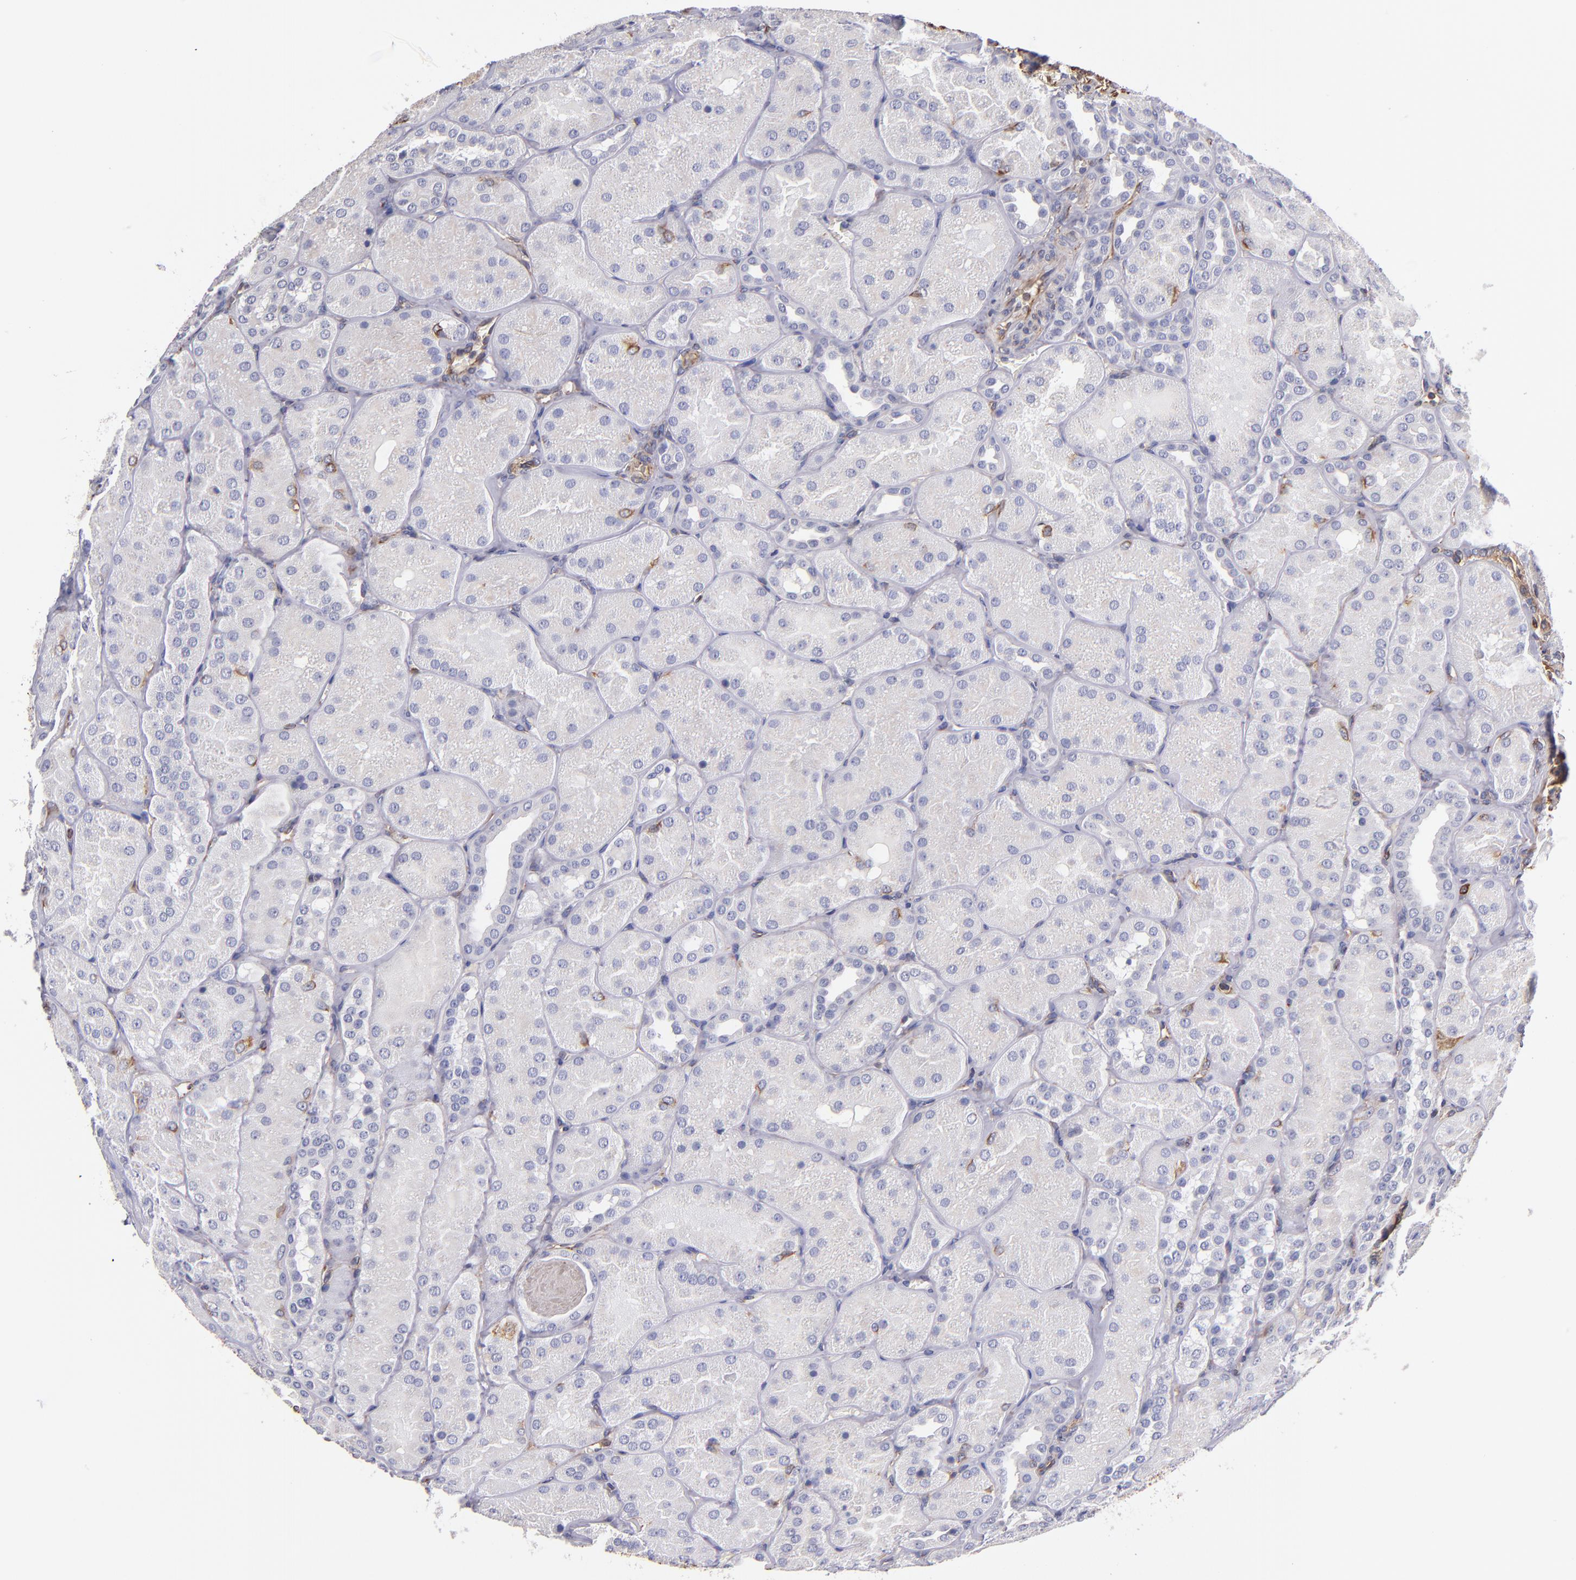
{"staining": {"intensity": "moderate", "quantity": ">75%", "location": "cytoplasmic/membranous"}, "tissue": "kidney", "cell_type": "Cells in glomeruli", "image_type": "normal", "snomed": [{"axis": "morphology", "description": "Normal tissue, NOS"}, {"axis": "topography", "description": "Kidney"}], "caption": "Kidney stained with immunohistochemistry exhibits moderate cytoplasmic/membranous positivity in about >75% of cells in glomeruli.", "gene": "ABCC1", "patient": {"sex": "male", "age": 28}}